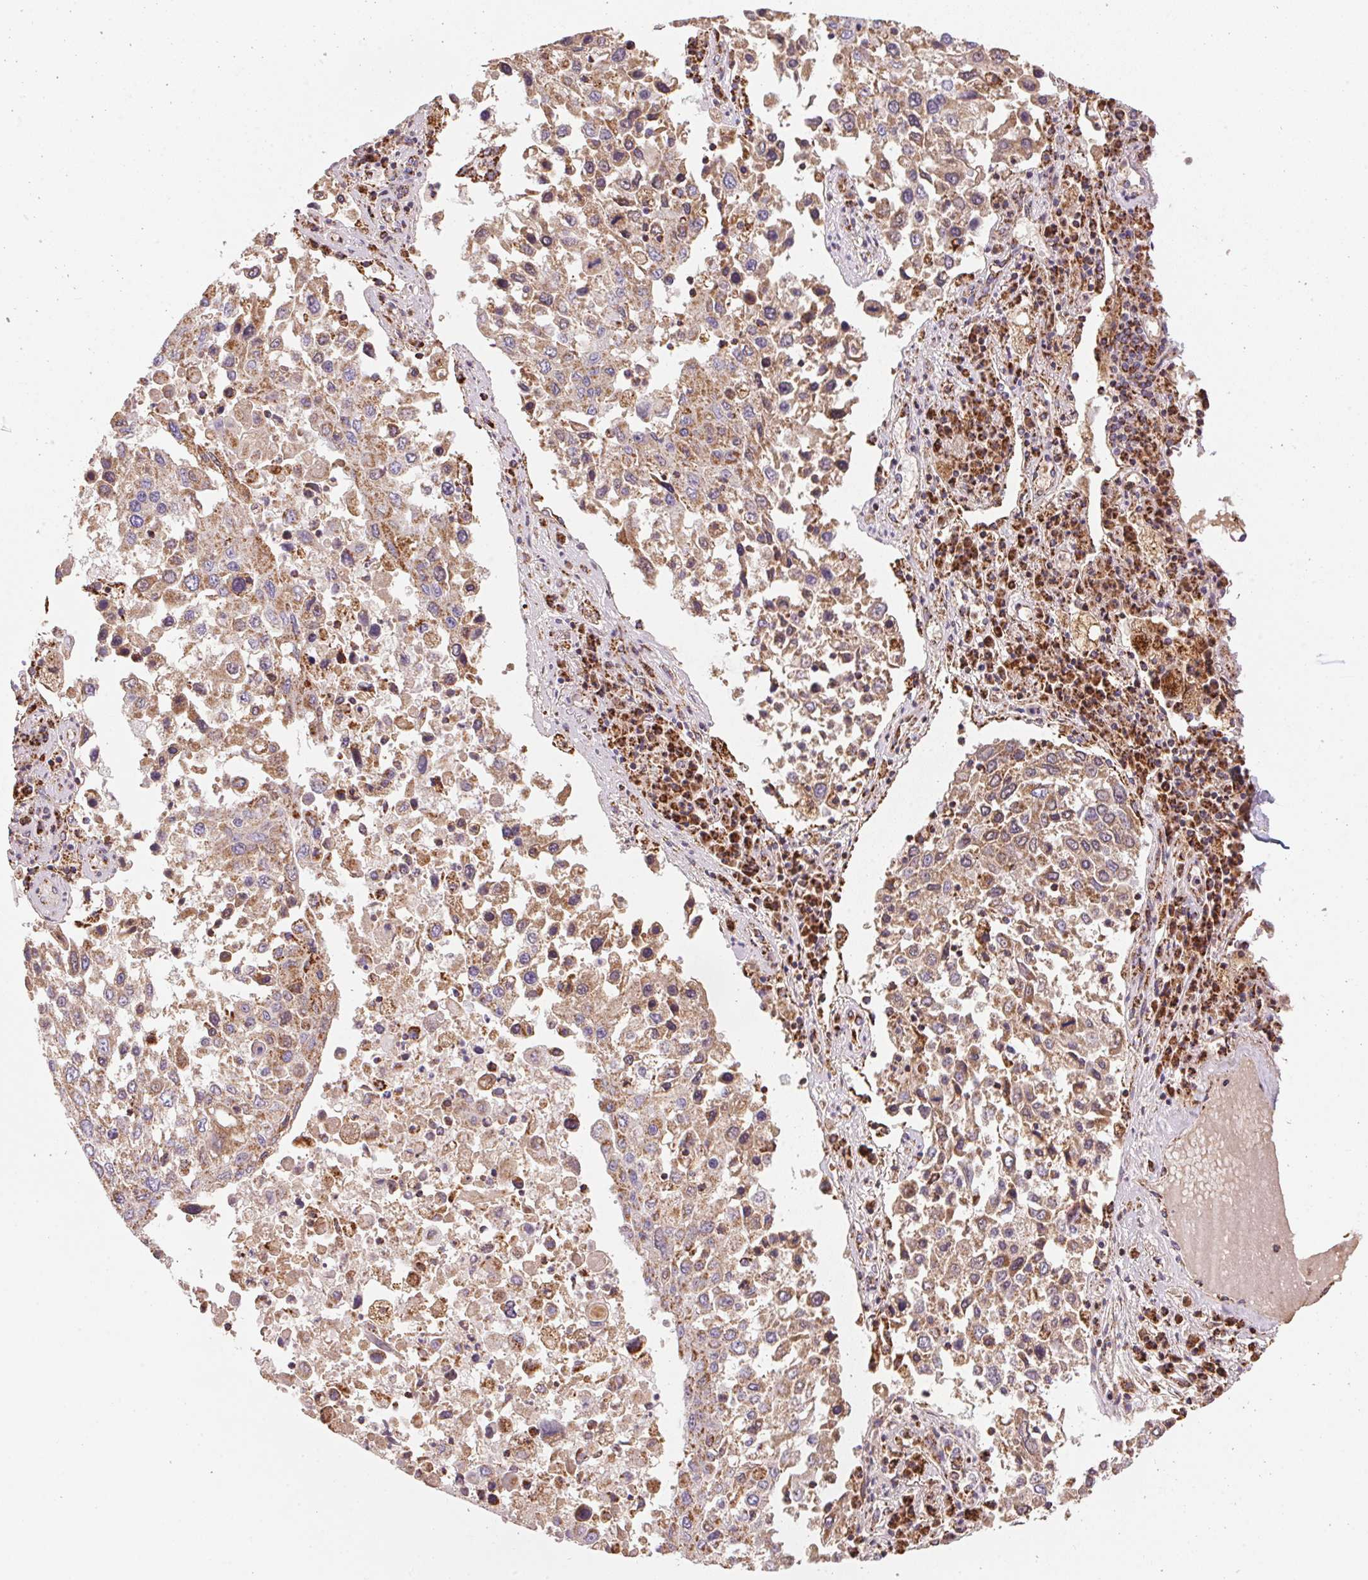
{"staining": {"intensity": "moderate", "quantity": ">75%", "location": "cytoplasmic/membranous"}, "tissue": "lung cancer", "cell_type": "Tumor cells", "image_type": "cancer", "snomed": [{"axis": "morphology", "description": "Squamous cell carcinoma, NOS"}, {"axis": "topography", "description": "Lung"}], "caption": "Lung cancer (squamous cell carcinoma) was stained to show a protein in brown. There is medium levels of moderate cytoplasmic/membranous expression in about >75% of tumor cells.", "gene": "NDUFS2", "patient": {"sex": "male", "age": 65}}